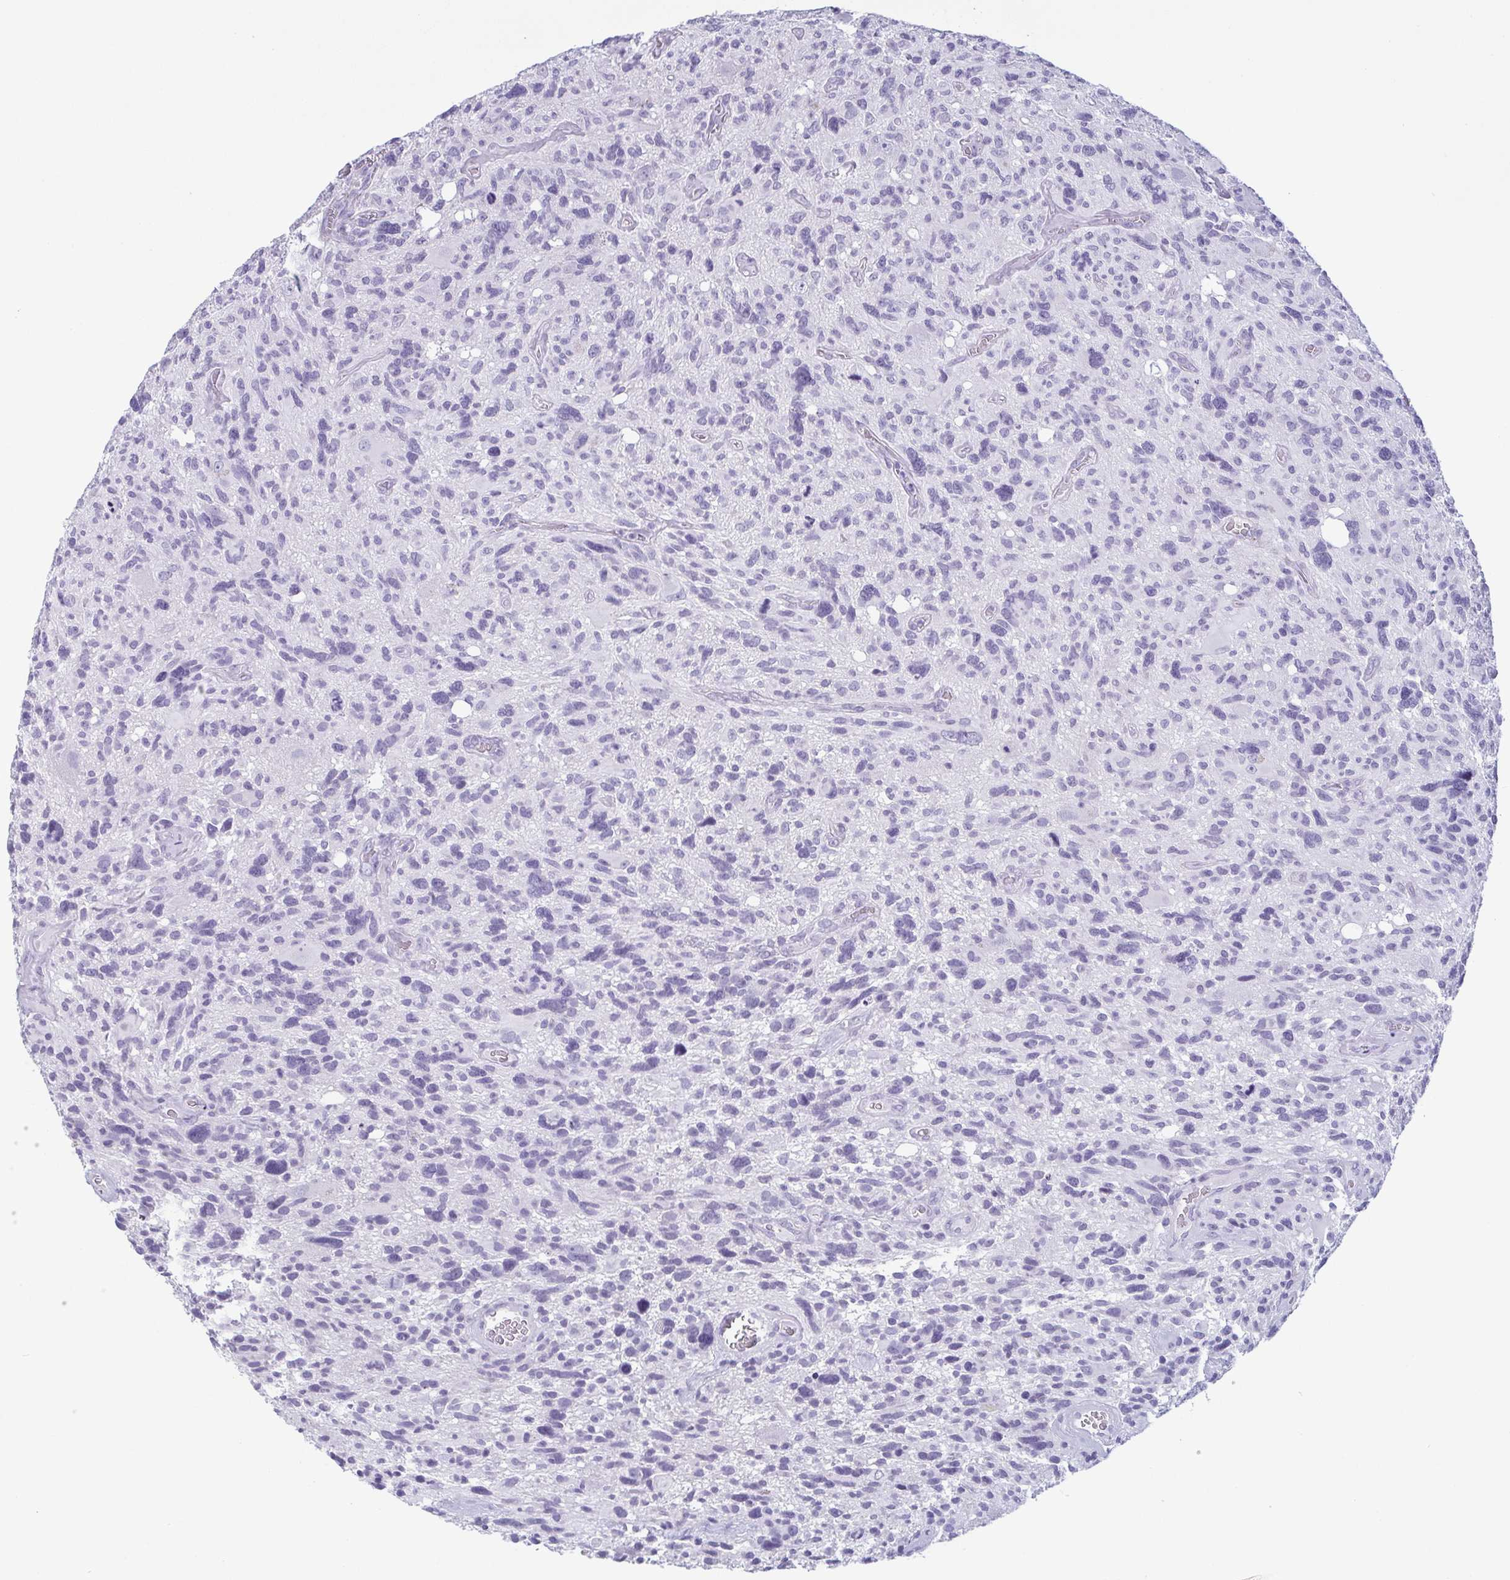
{"staining": {"intensity": "negative", "quantity": "none", "location": "none"}, "tissue": "glioma", "cell_type": "Tumor cells", "image_type": "cancer", "snomed": [{"axis": "morphology", "description": "Glioma, malignant, High grade"}, {"axis": "topography", "description": "Brain"}], "caption": "Immunohistochemistry (IHC) photomicrograph of neoplastic tissue: glioma stained with DAB displays no significant protein expression in tumor cells. The staining is performed using DAB (3,3'-diaminobenzidine) brown chromogen with nuclei counter-stained in using hematoxylin.", "gene": "KRT78", "patient": {"sex": "male", "age": 49}}